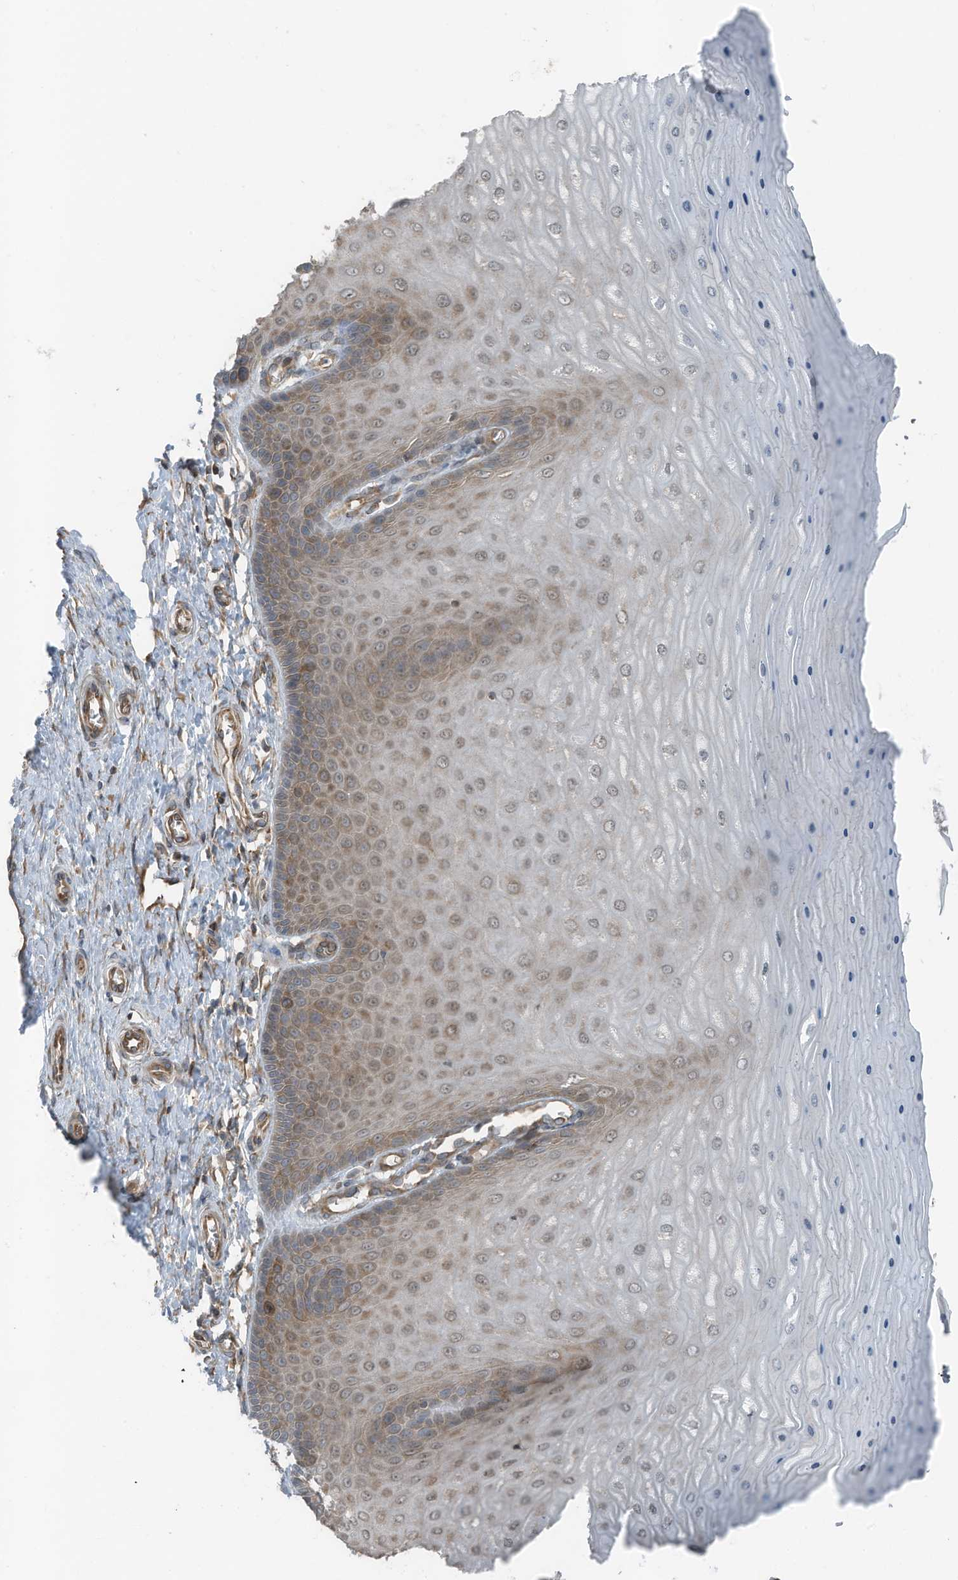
{"staining": {"intensity": "moderate", "quantity": "25%-75%", "location": "cytoplasmic/membranous"}, "tissue": "cervix", "cell_type": "Glandular cells", "image_type": "normal", "snomed": [{"axis": "morphology", "description": "Normal tissue, NOS"}, {"axis": "topography", "description": "Cervix"}], "caption": "IHC micrograph of normal cervix stained for a protein (brown), which shows medium levels of moderate cytoplasmic/membranous positivity in about 25%-75% of glandular cells.", "gene": "TXNDC9", "patient": {"sex": "female", "age": 55}}